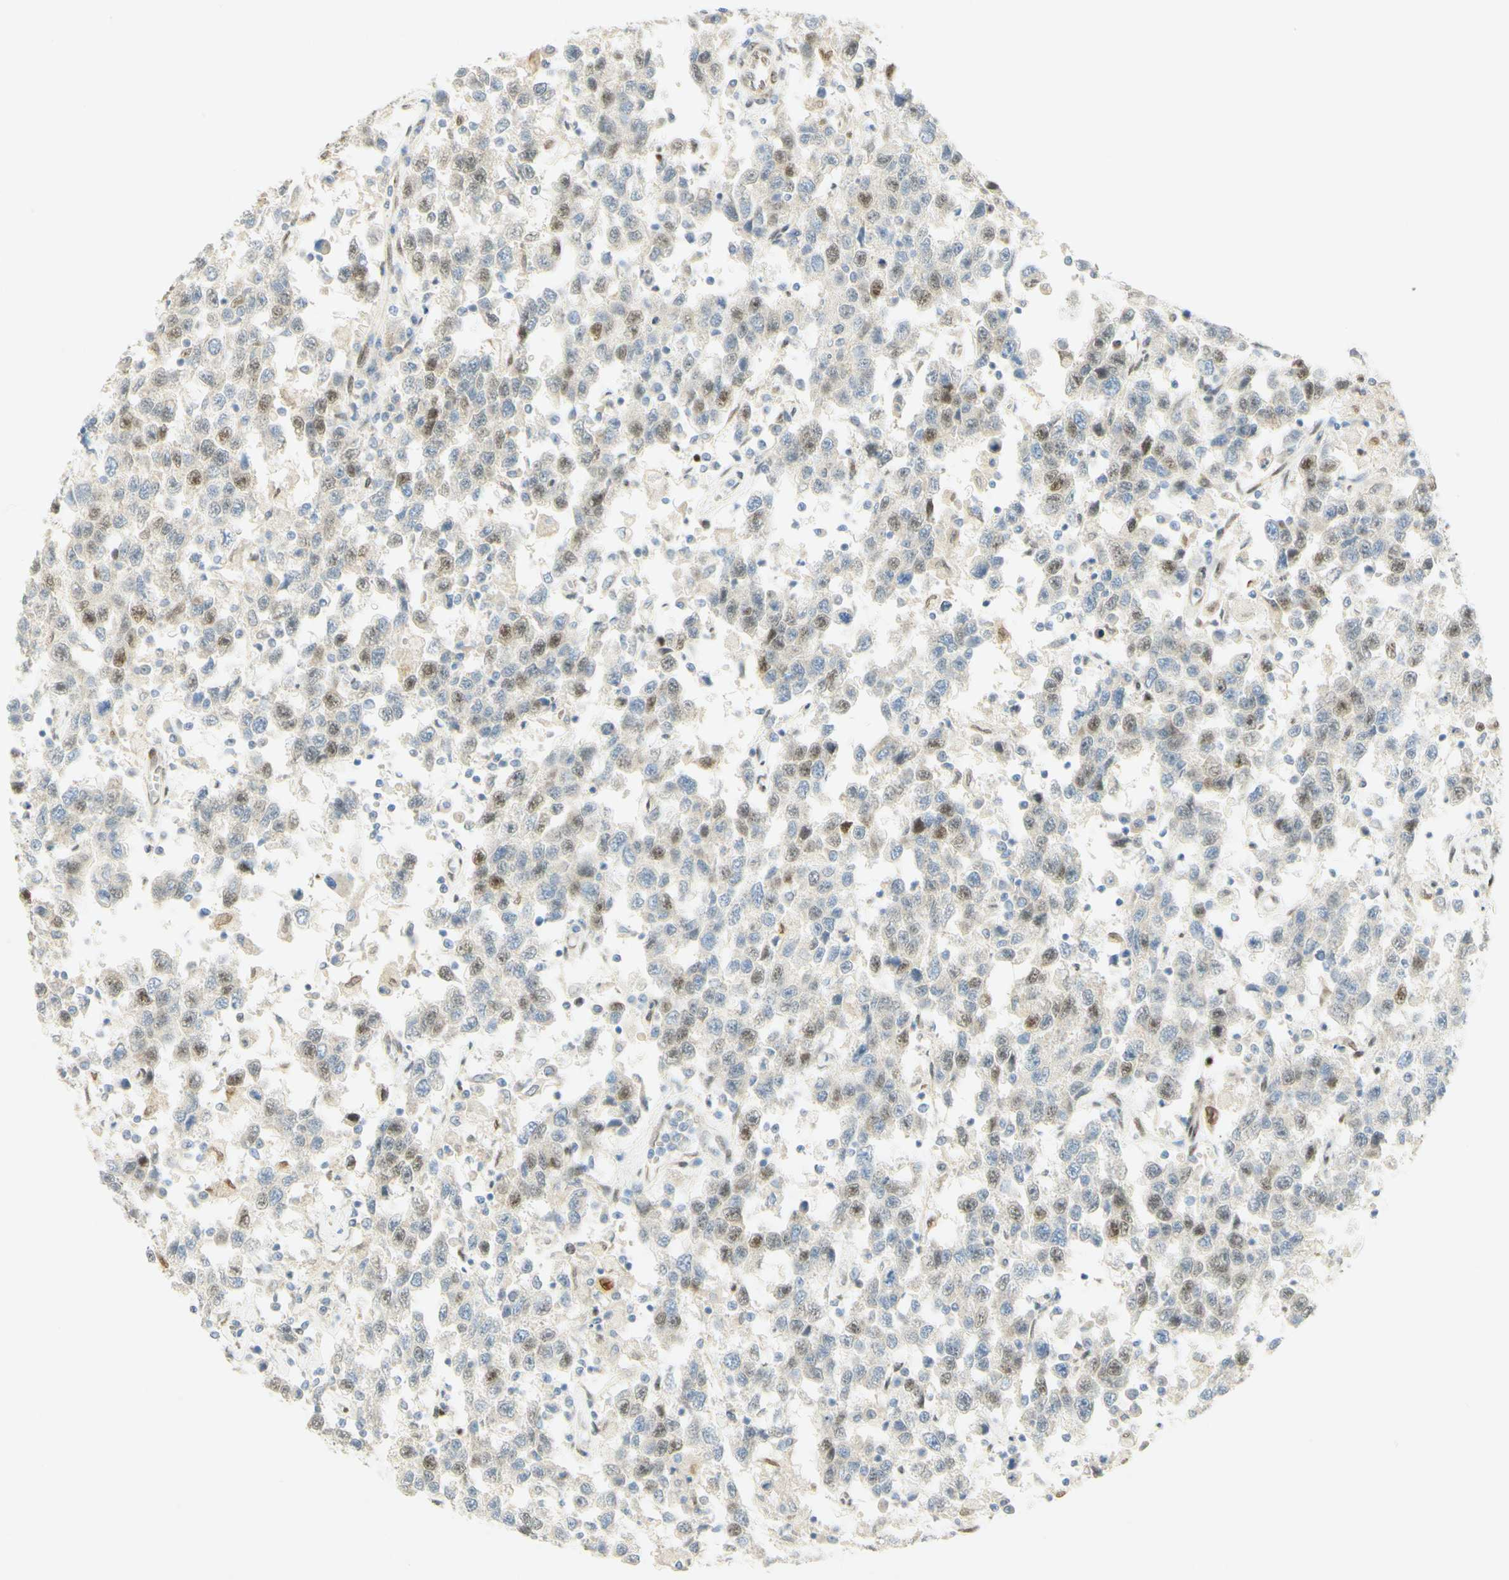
{"staining": {"intensity": "weak", "quantity": "25%-75%", "location": "nuclear"}, "tissue": "testis cancer", "cell_type": "Tumor cells", "image_type": "cancer", "snomed": [{"axis": "morphology", "description": "Seminoma, NOS"}, {"axis": "topography", "description": "Testis"}], "caption": "Immunohistochemistry micrograph of neoplastic tissue: human testis cancer stained using IHC demonstrates low levels of weak protein expression localized specifically in the nuclear of tumor cells, appearing as a nuclear brown color.", "gene": "E2F1", "patient": {"sex": "male", "age": 41}}